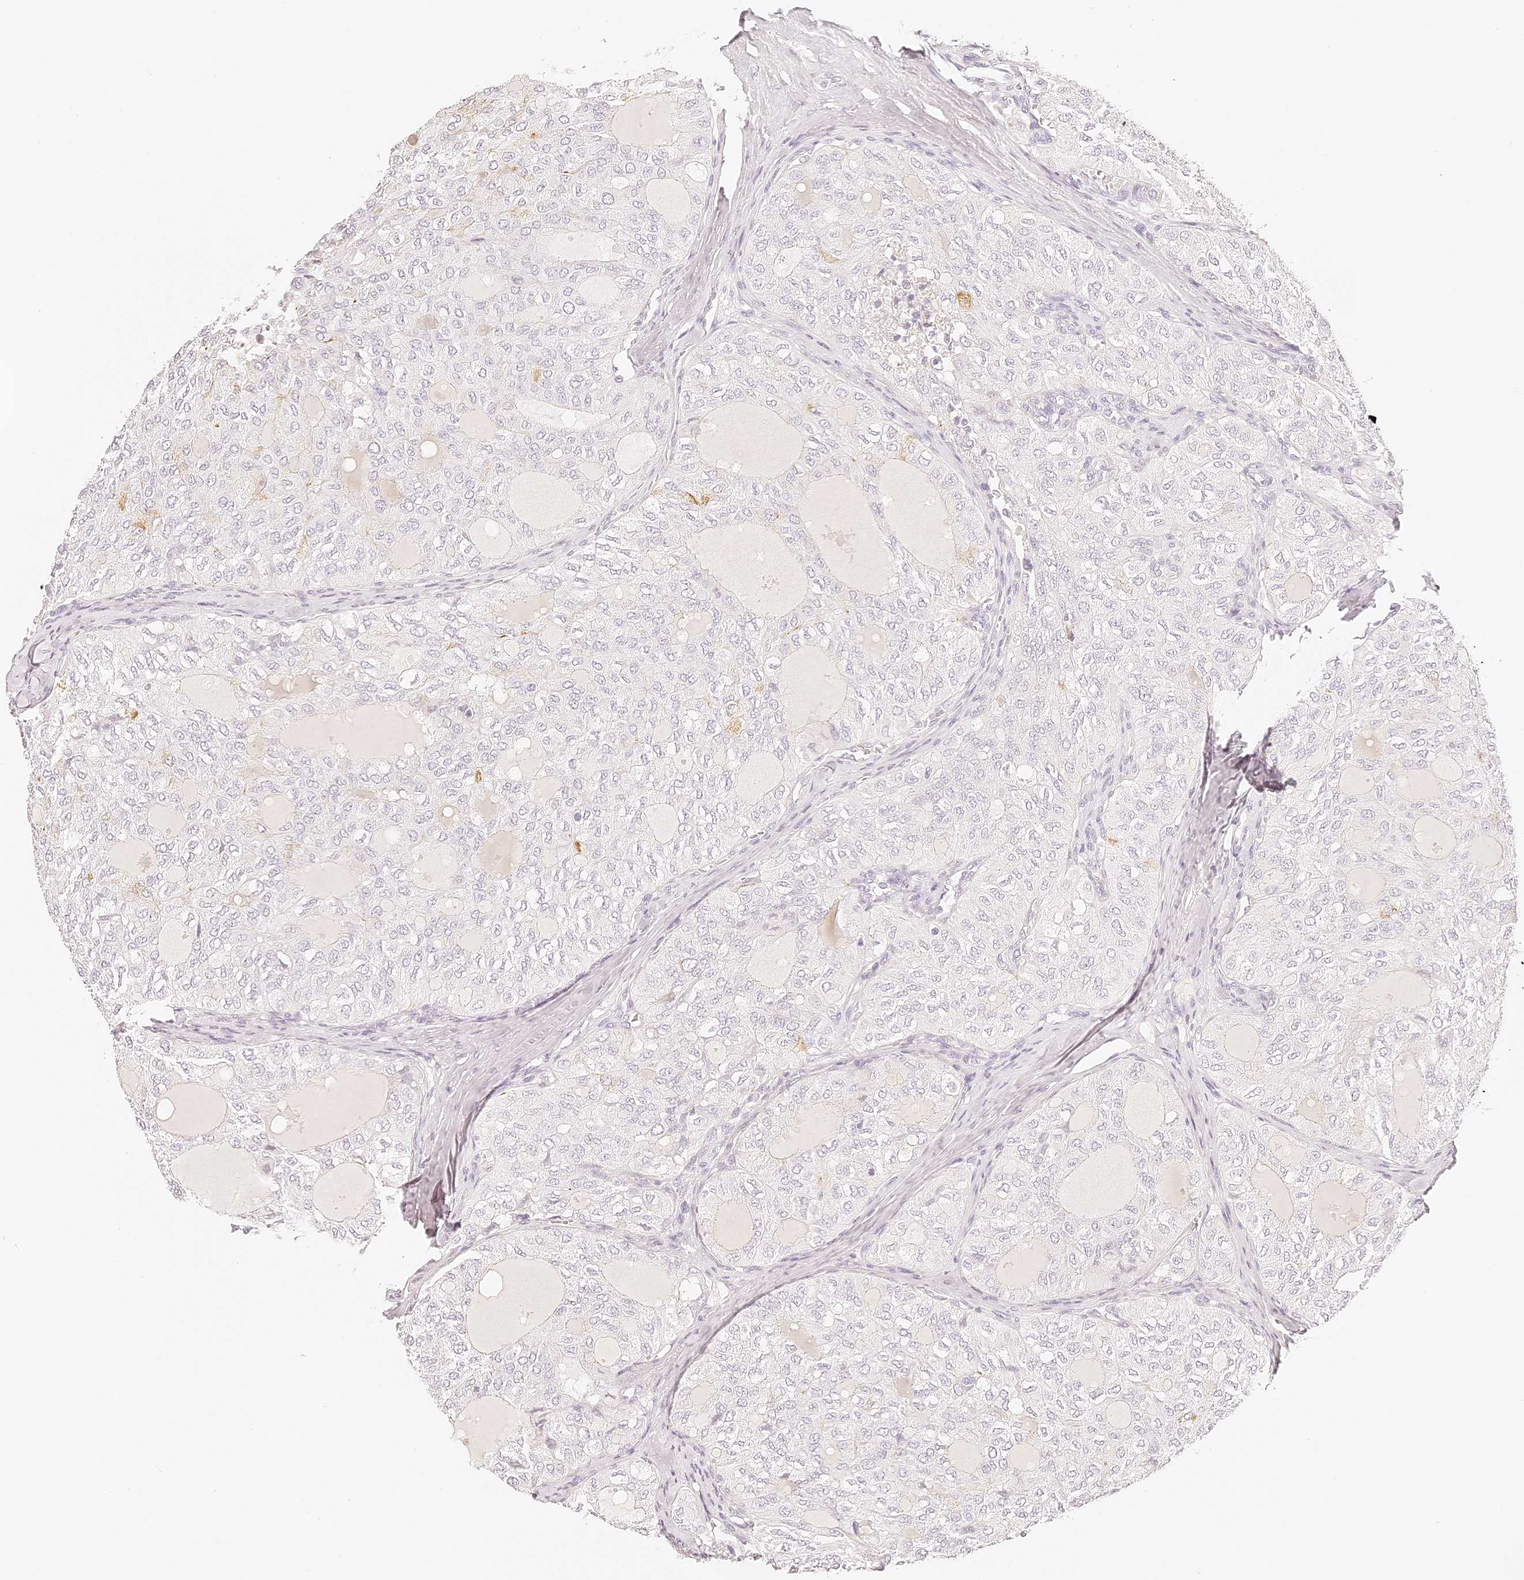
{"staining": {"intensity": "negative", "quantity": "none", "location": "none"}, "tissue": "thyroid cancer", "cell_type": "Tumor cells", "image_type": "cancer", "snomed": [{"axis": "morphology", "description": "Follicular adenoma carcinoma, NOS"}, {"axis": "topography", "description": "Thyroid gland"}], "caption": "High magnification brightfield microscopy of thyroid cancer (follicular adenoma carcinoma) stained with DAB (3,3'-diaminobenzidine) (brown) and counterstained with hematoxylin (blue): tumor cells show no significant expression.", "gene": "TRIM45", "patient": {"sex": "male", "age": 75}}